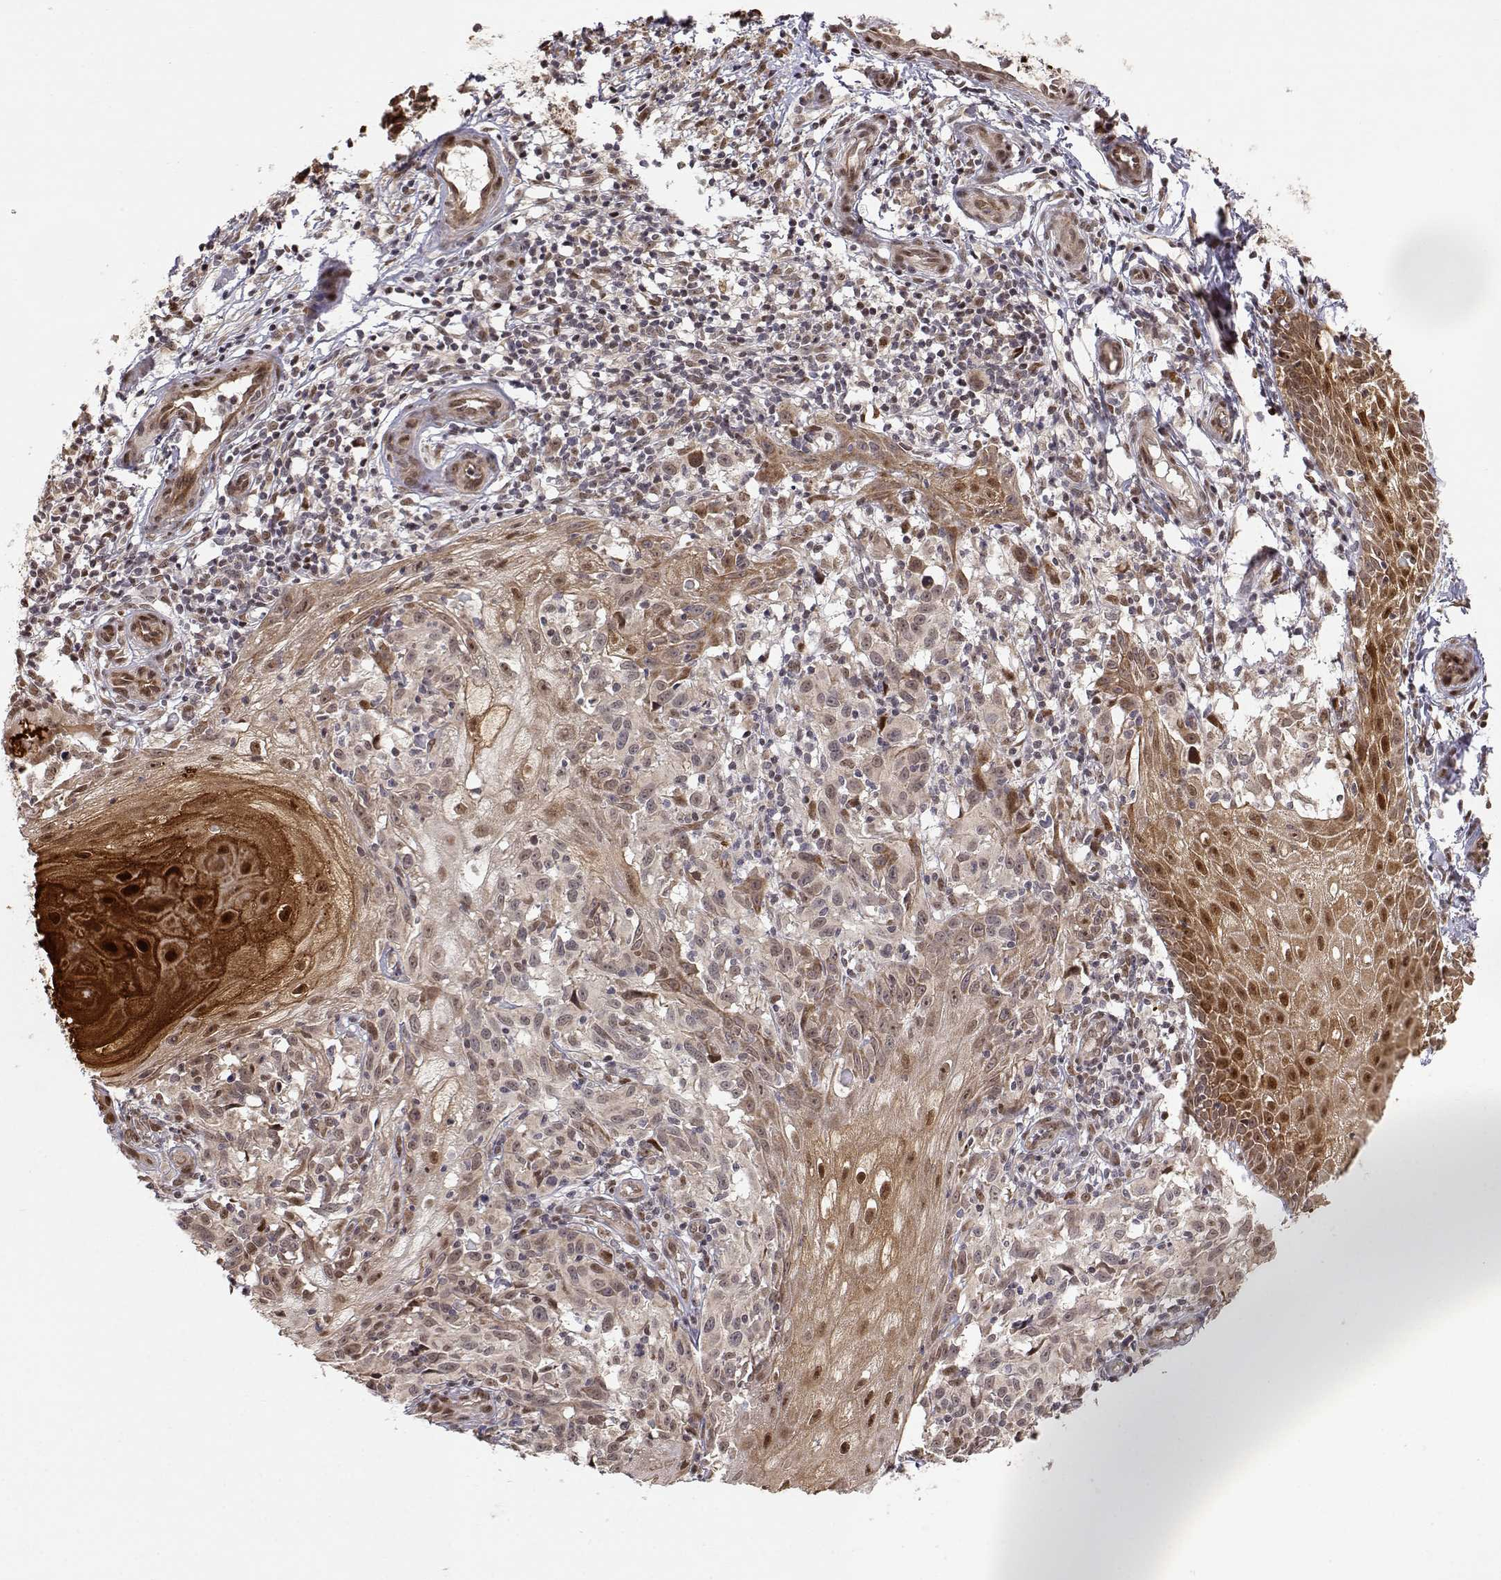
{"staining": {"intensity": "moderate", "quantity": "<25%", "location": "nuclear"}, "tissue": "melanoma", "cell_type": "Tumor cells", "image_type": "cancer", "snomed": [{"axis": "morphology", "description": "Malignant melanoma, NOS"}, {"axis": "topography", "description": "Skin"}], "caption": "Protein staining by immunohistochemistry reveals moderate nuclear expression in approximately <25% of tumor cells in malignant melanoma.", "gene": "BRCA1", "patient": {"sex": "female", "age": 53}}